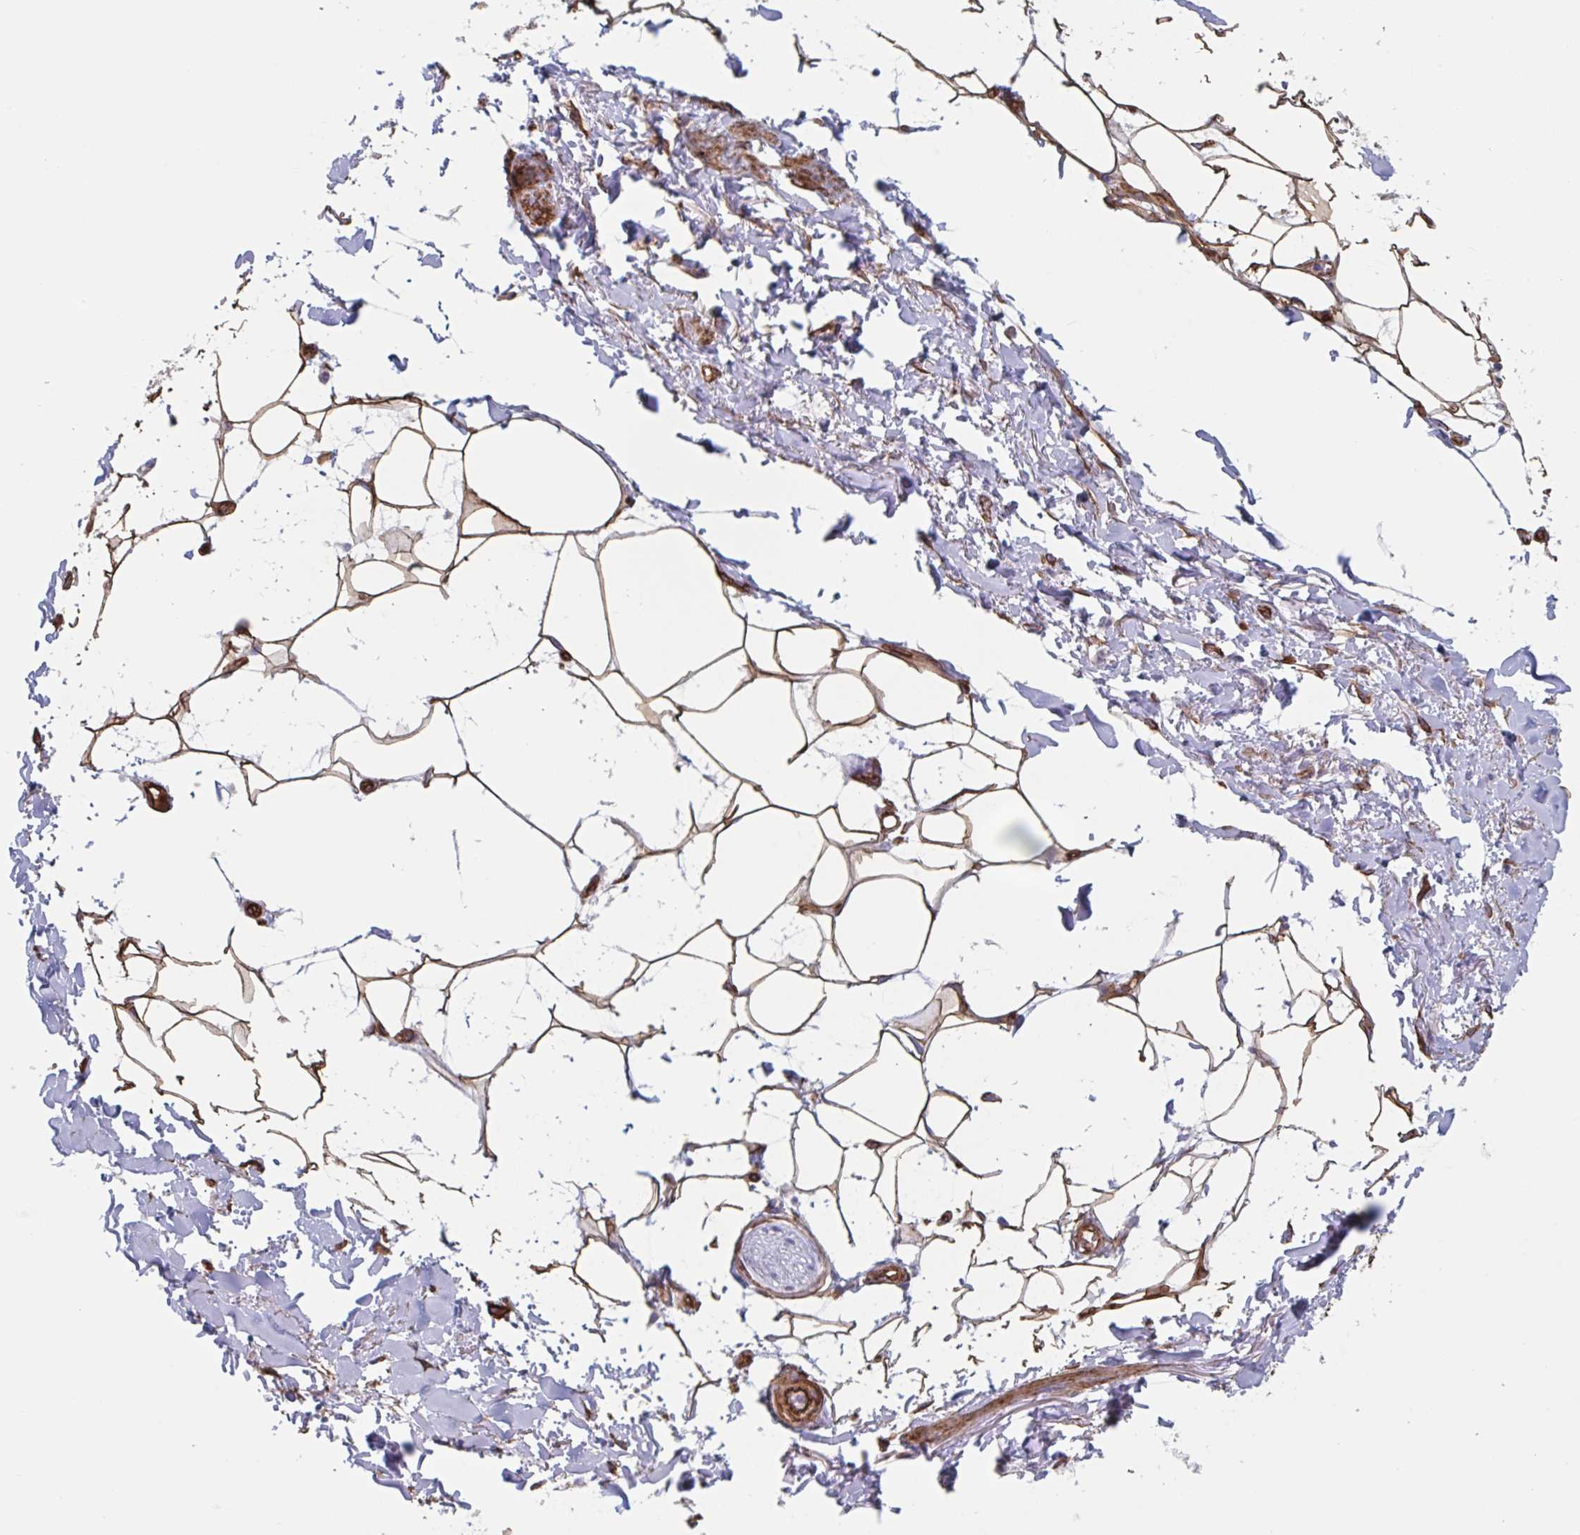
{"staining": {"intensity": "moderate", "quantity": ">75%", "location": "cytoplasmic/membranous"}, "tissue": "adipose tissue", "cell_type": "Adipocytes", "image_type": "normal", "snomed": [{"axis": "morphology", "description": "Normal tissue, NOS"}, {"axis": "topography", "description": "Vagina"}, {"axis": "topography", "description": "Peripheral nerve tissue"}], "caption": "A medium amount of moderate cytoplasmic/membranous staining is identified in approximately >75% of adipocytes in unremarkable adipose tissue. (DAB = brown stain, brightfield microscopy at high magnification).", "gene": "CITED4", "patient": {"sex": "female", "age": 71}}